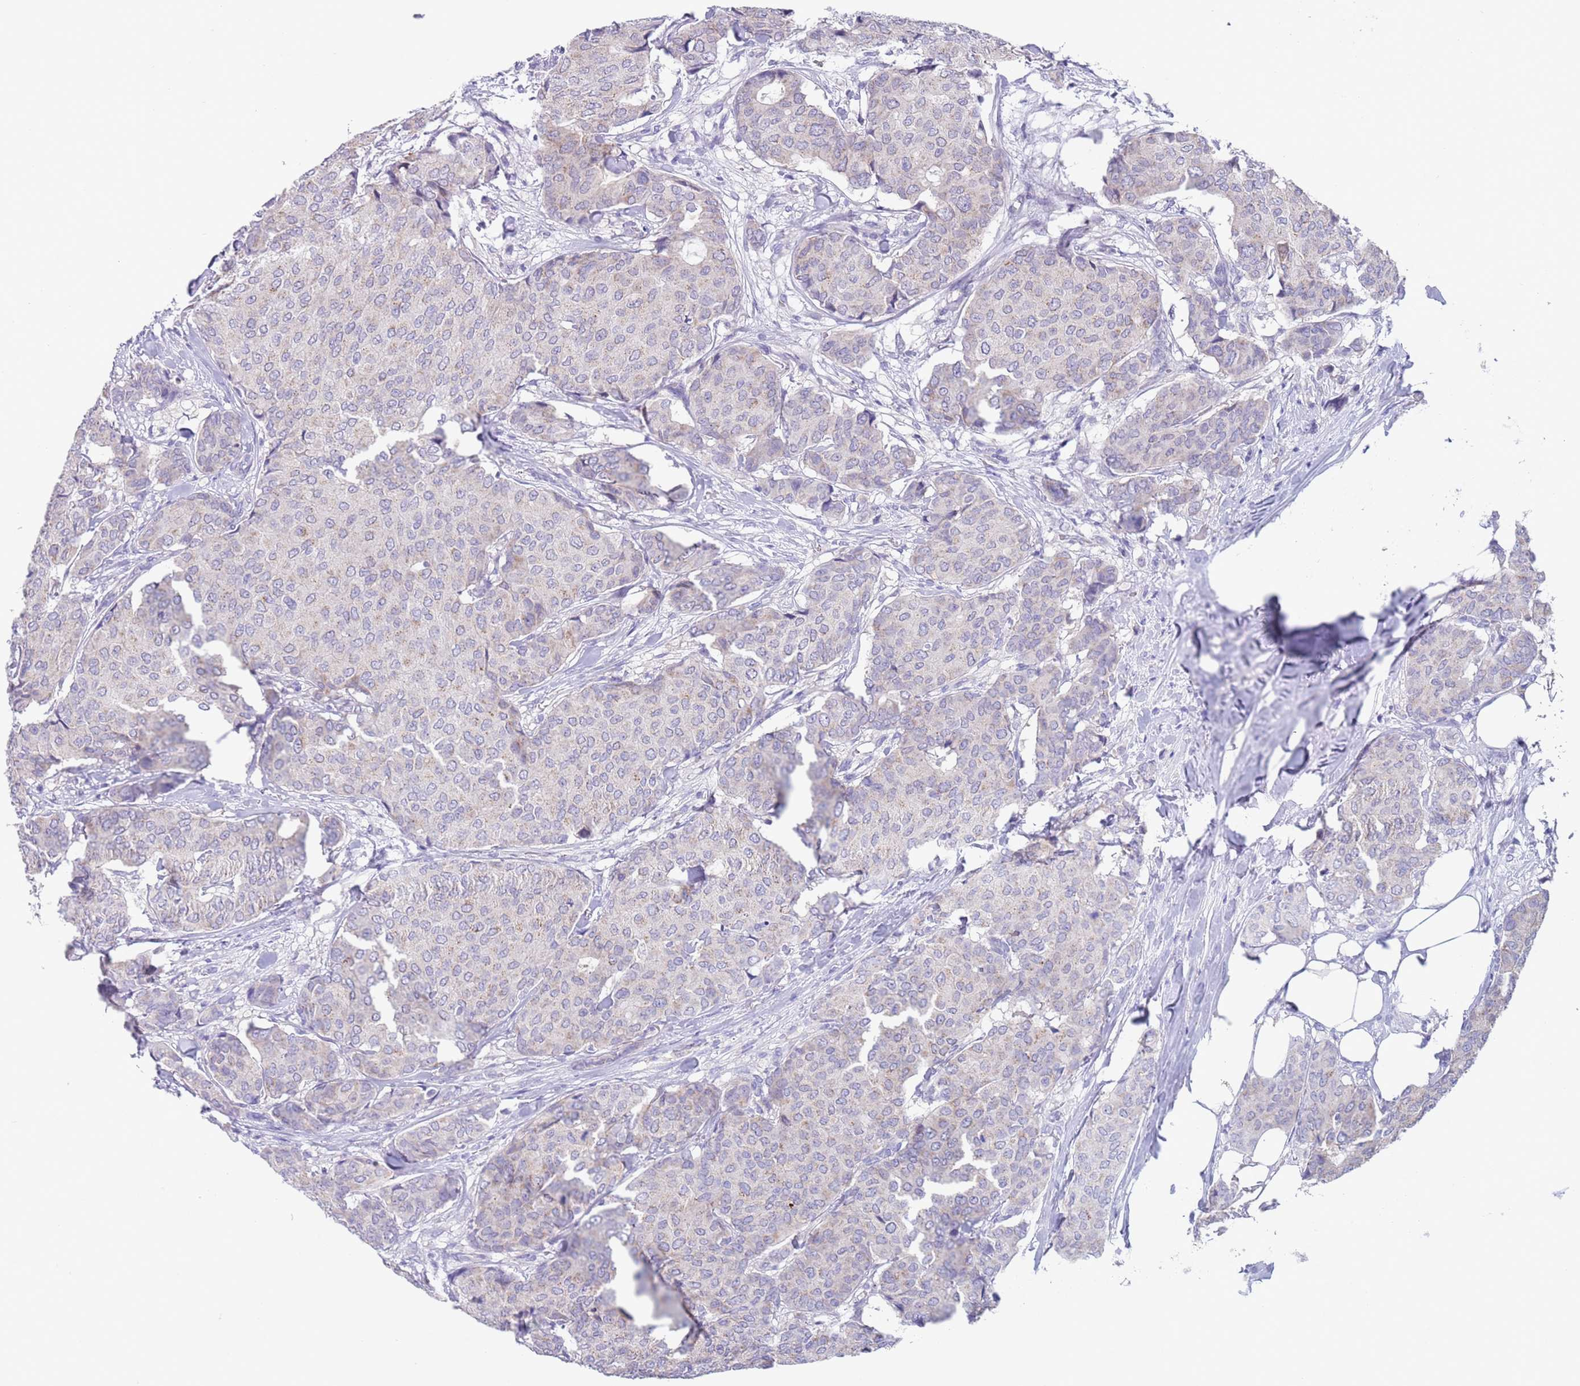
{"staining": {"intensity": "negative", "quantity": "none", "location": "none"}, "tissue": "breast cancer", "cell_type": "Tumor cells", "image_type": "cancer", "snomed": [{"axis": "morphology", "description": "Duct carcinoma"}, {"axis": "topography", "description": "Breast"}], "caption": "Immunohistochemistry (IHC) micrograph of breast cancer stained for a protein (brown), which reveals no positivity in tumor cells.", "gene": "SPIRE2", "patient": {"sex": "female", "age": 75}}